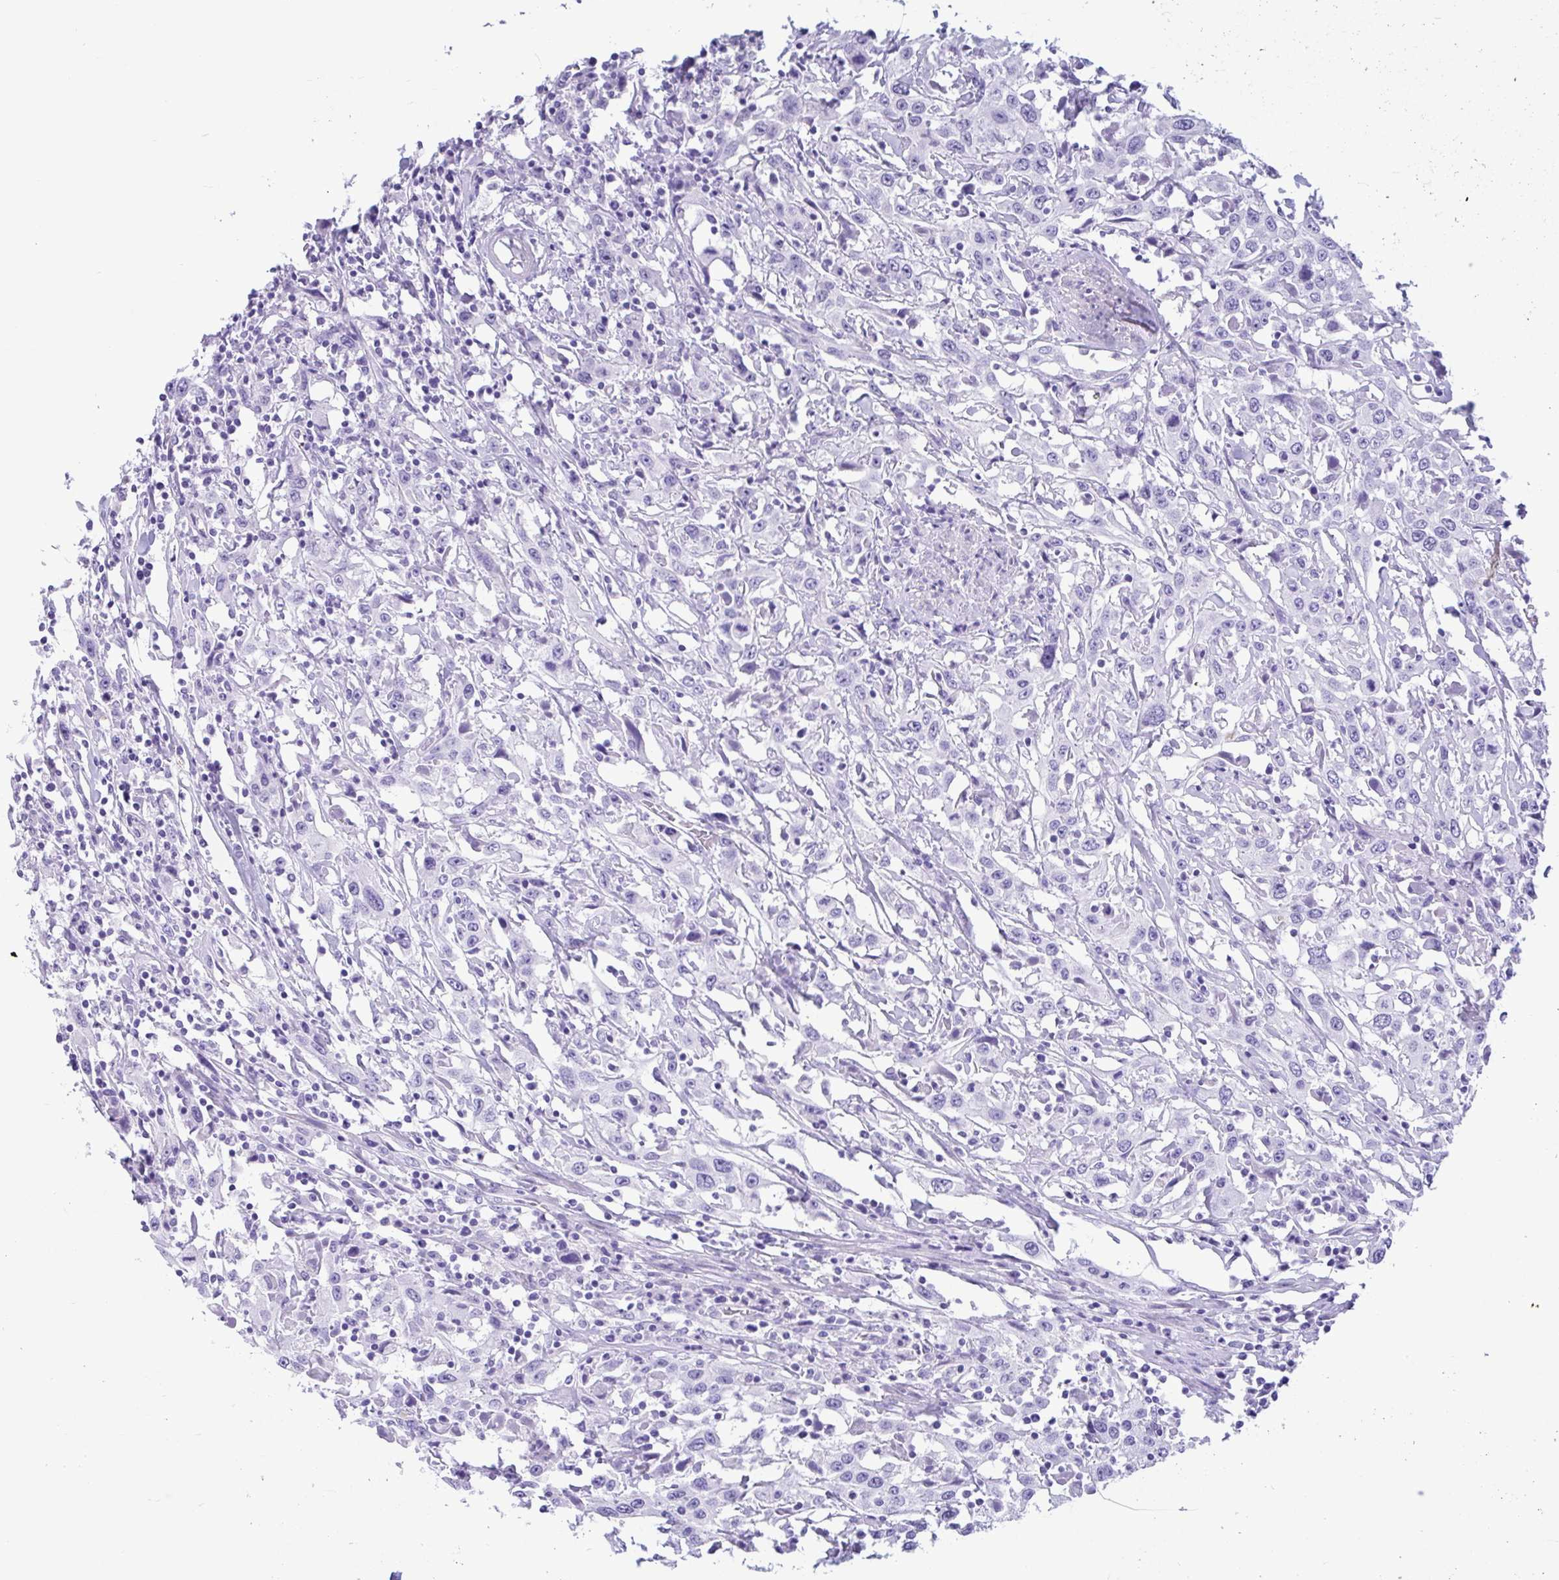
{"staining": {"intensity": "negative", "quantity": "none", "location": "none"}, "tissue": "urothelial cancer", "cell_type": "Tumor cells", "image_type": "cancer", "snomed": [{"axis": "morphology", "description": "Urothelial carcinoma, High grade"}, {"axis": "topography", "description": "Urinary bladder"}], "caption": "IHC micrograph of neoplastic tissue: human urothelial cancer stained with DAB reveals no significant protein expression in tumor cells. (DAB immunohistochemistry (IHC), high magnification).", "gene": "OR4N4", "patient": {"sex": "male", "age": 61}}